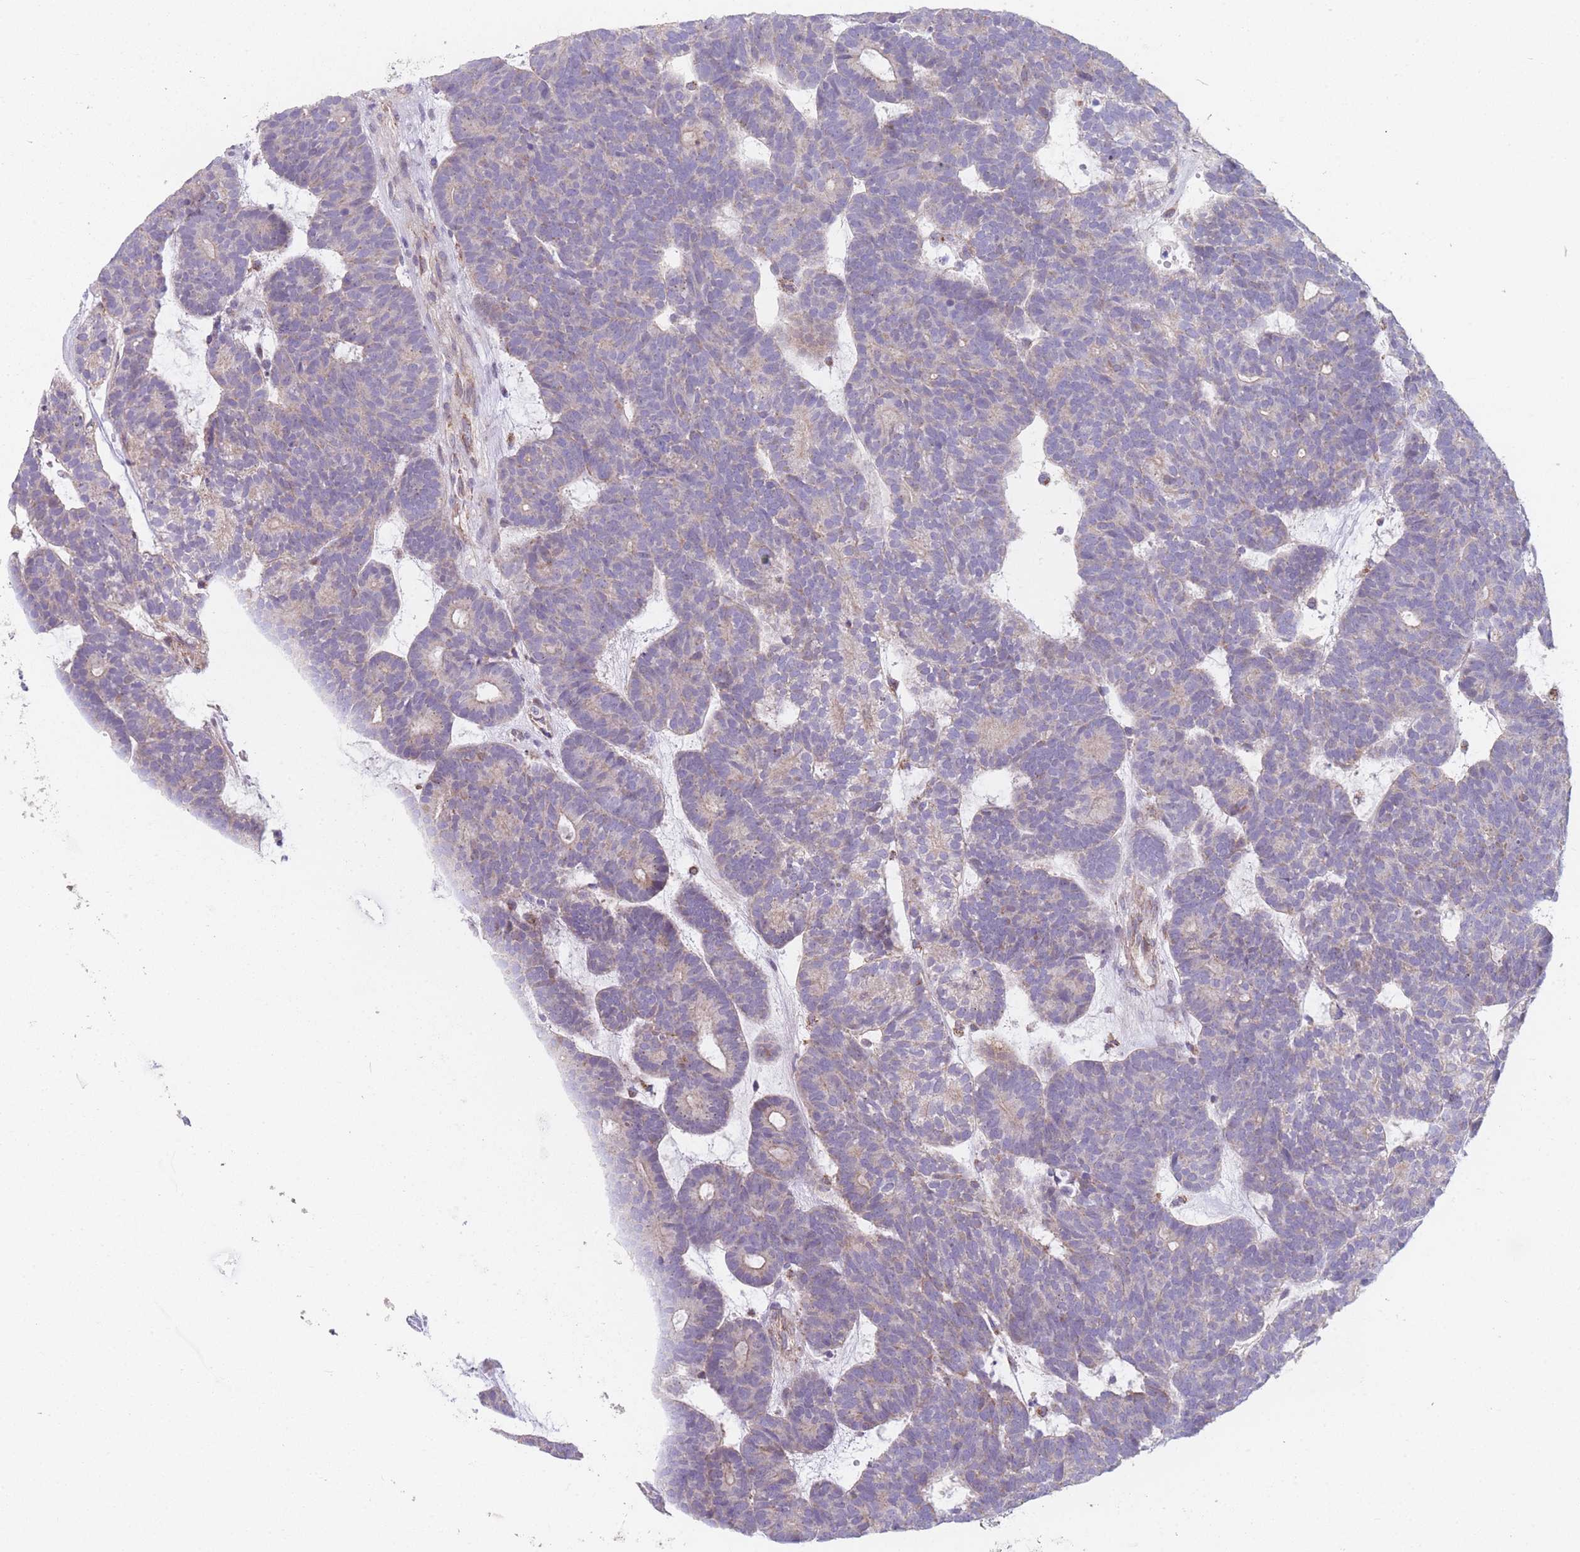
{"staining": {"intensity": "negative", "quantity": "none", "location": "none"}, "tissue": "head and neck cancer", "cell_type": "Tumor cells", "image_type": "cancer", "snomed": [{"axis": "morphology", "description": "Adenocarcinoma, NOS"}, {"axis": "topography", "description": "Head-Neck"}], "caption": "Human head and neck cancer (adenocarcinoma) stained for a protein using IHC displays no positivity in tumor cells.", "gene": "SMPD4", "patient": {"sex": "female", "age": 81}}